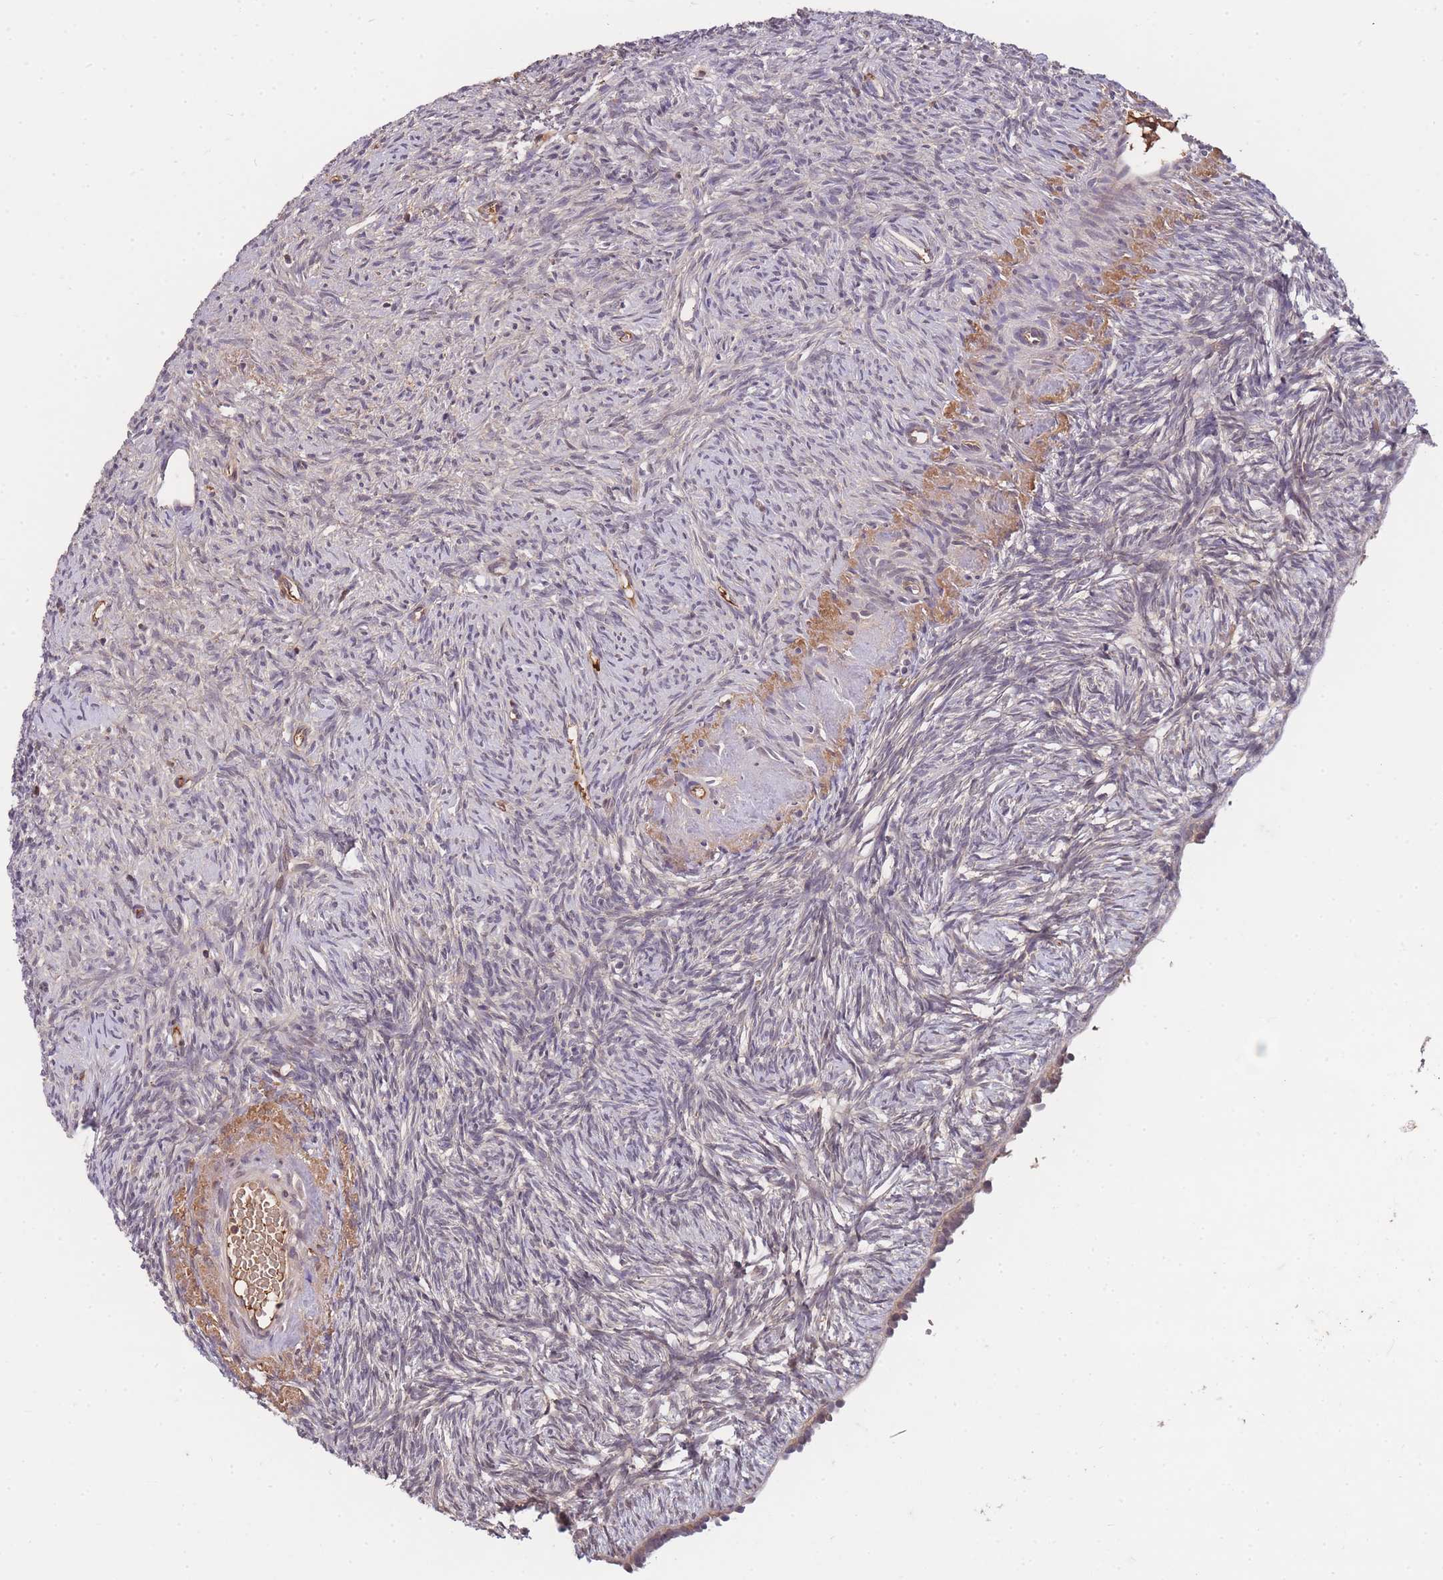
{"staining": {"intensity": "weak", "quantity": "25%-75%", "location": "cytoplasmic/membranous"}, "tissue": "ovary", "cell_type": "Ovarian stroma cells", "image_type": "normal", "snomed": [{"axis": "morphology", "description": "Normal tissue, NOS"}, {"axis": "topography", "description": "Ovary"}], "caption": "Weak cytoplasmic/membranous expression is present in about 25%-75% of ovarian stroma cells in benign ovary. The staining is performed using DAB (3,3'-diaminobenzidine) brown chromogen to label protein expression. The nuclei are counter-stained blue using hematoxylin.", "gene": "RALGDS", "patient": {"sex": "female", "age": 51}}